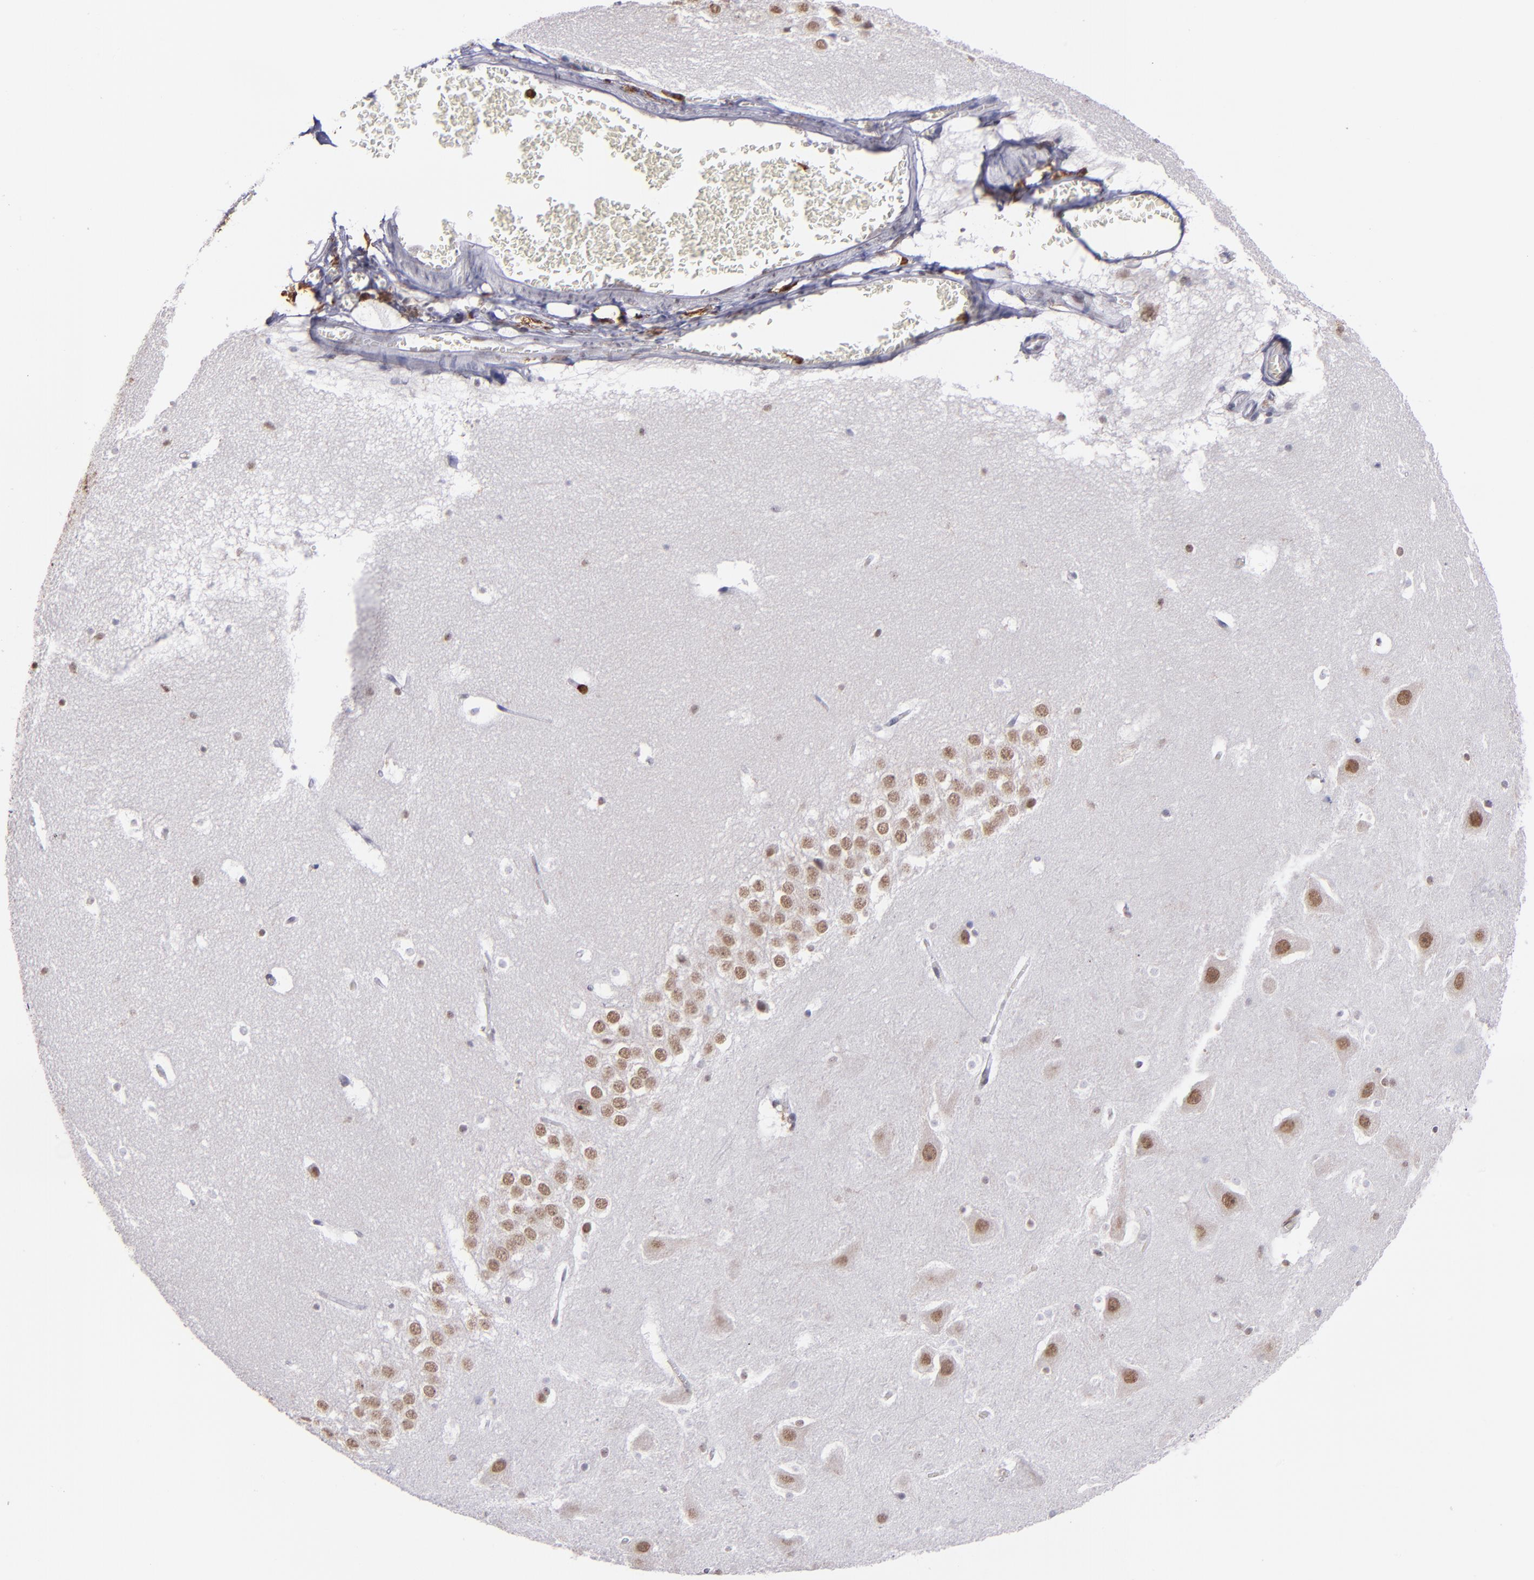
{"staining": {"intensity": "weak", "quantity": "<25%", "location": "nuclear"}, "tissue": "hippocampus", "cell_type": "Glial cells", "image_type": "normal", "snomed": [{"axis": "morphology", "description": "Normal tissue, NOS"}, {"axis": "topography", "description": "Hippocampus"}], "caption": "High power microscopy photomicrograph of an IHC histopathology image of normal hippocampus, revealing no significant expression in glial cells.", "gene": "NCF2", "patient": {"sex": "male", "age": 45}}